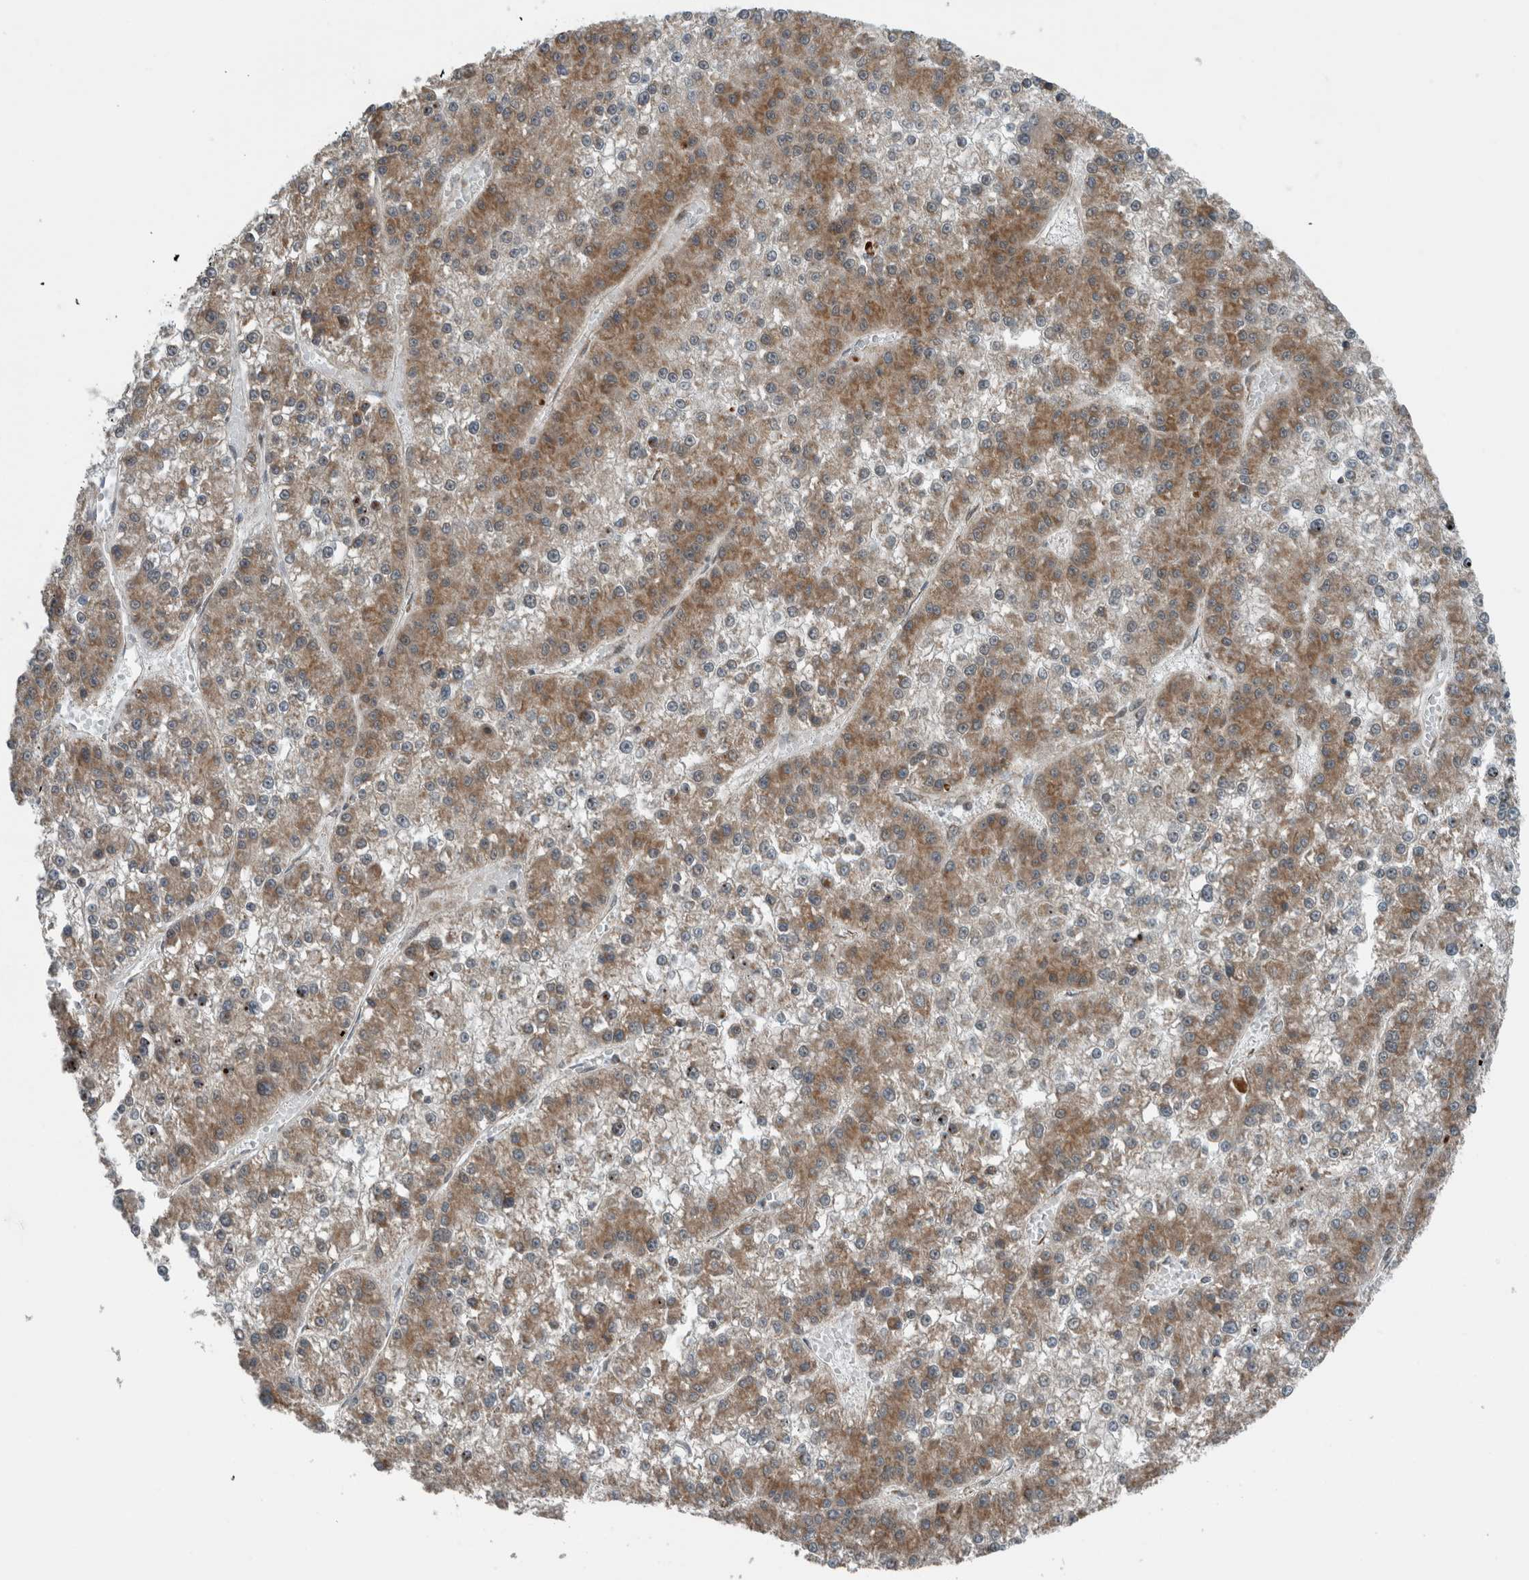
{"staining": {"intensity": "moderate", "quantity": ">75%", "location": "cytoplasmic/membranous"}, "tissue": "liver cancer", "cell_type": "Tumor cells", "image_type": "cancer", "snomed": [{"axis": "morphology", "description": "Carcinoma, Hepatocellular, NOS"}, {"axis": "topography", "description": "Liver"}], "caption": "There is medium levels of moderate cytoplasmic/membranous expression in tumor cells of liver cancer, as demonstrated by immunohistochemical staining (brown color).", "gene": "GBA2", "patient": {"sex": "female", "age": 73}}